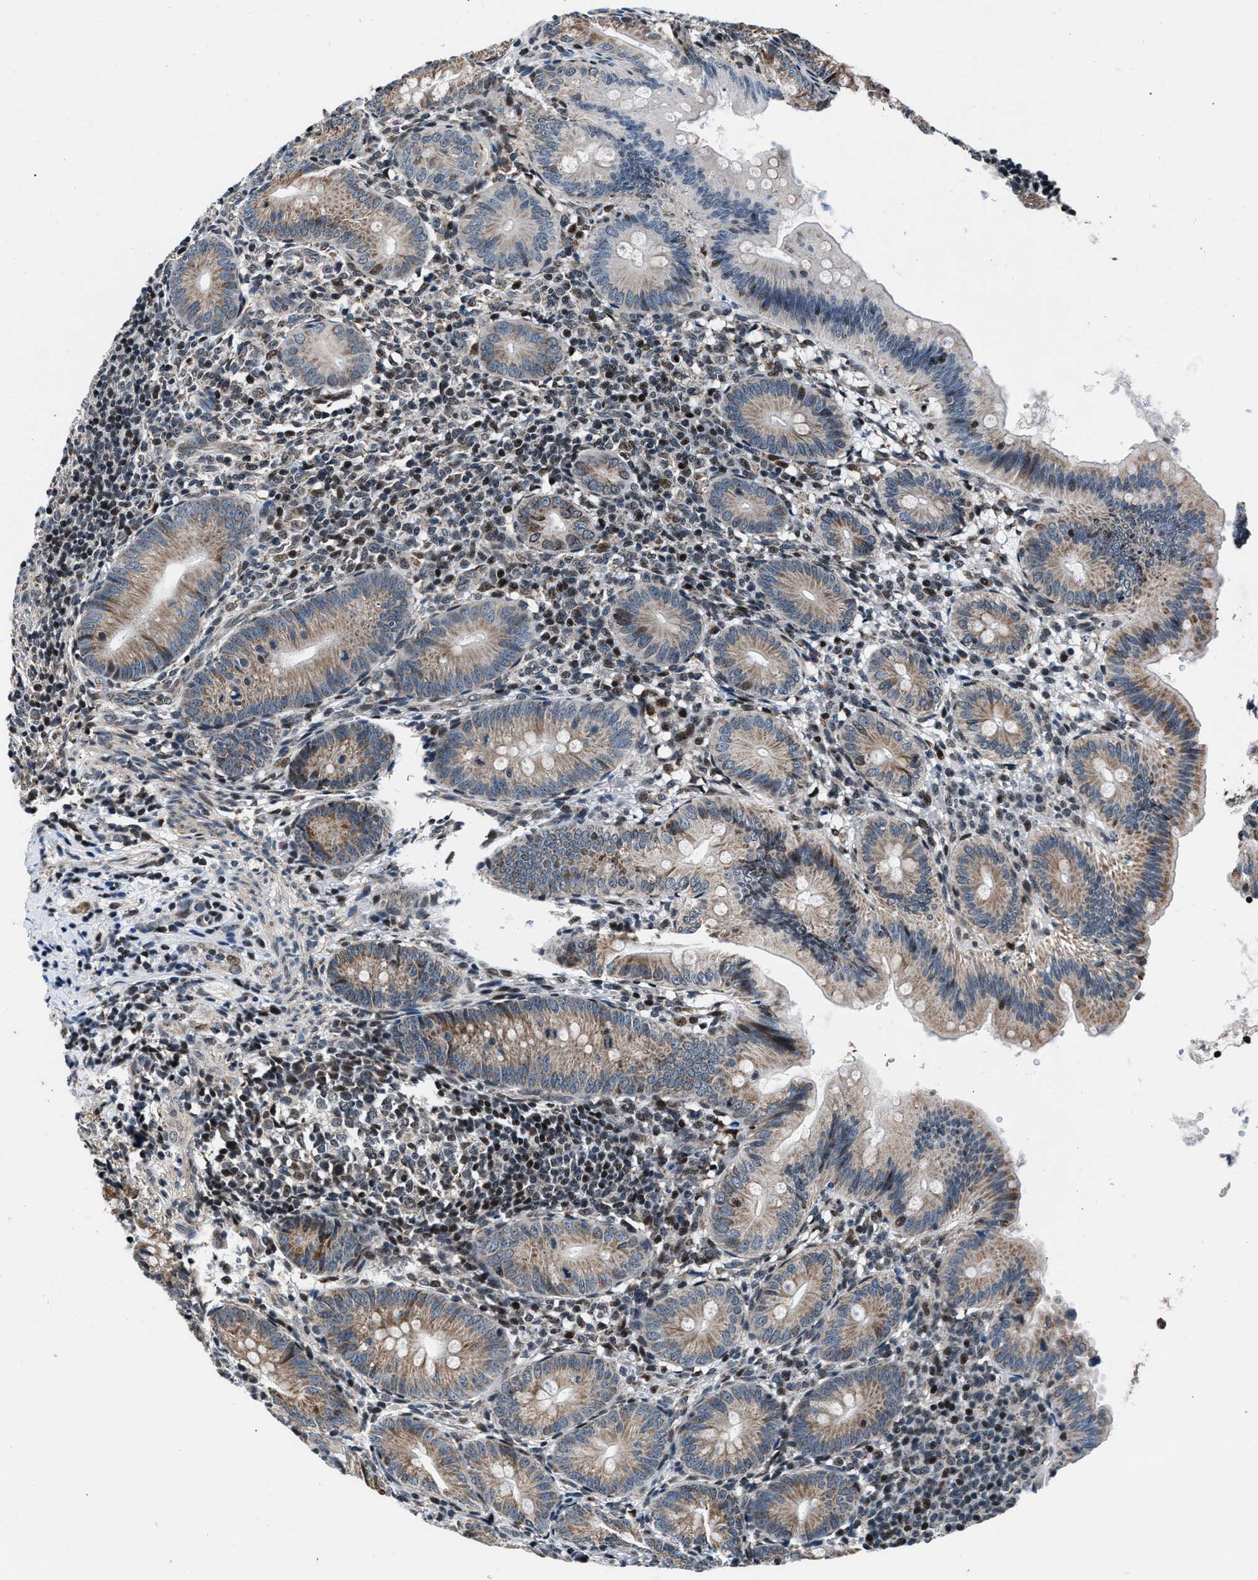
{"staining": {"intensity": "moderate", "quantity": "25%-75%", "location": "cytoplasmic/membranous"}, "tissue": "appendix", "cell_type": "Glandular cells", "image_type": "normal", "snomed": [{"axis": "morphology", "description": "Normal tissue, NOS"}, {"axis": "topography", "description": "Appendix"}], "caption": "Protein staining by immunohistochemistry displays moderate cytoplasmic/membranous positivity in about 25%-75% of glandular cells in unremarkable appendix.", "gene": "PRRC2B", "patient": {"sex": "male", "age": 1}}